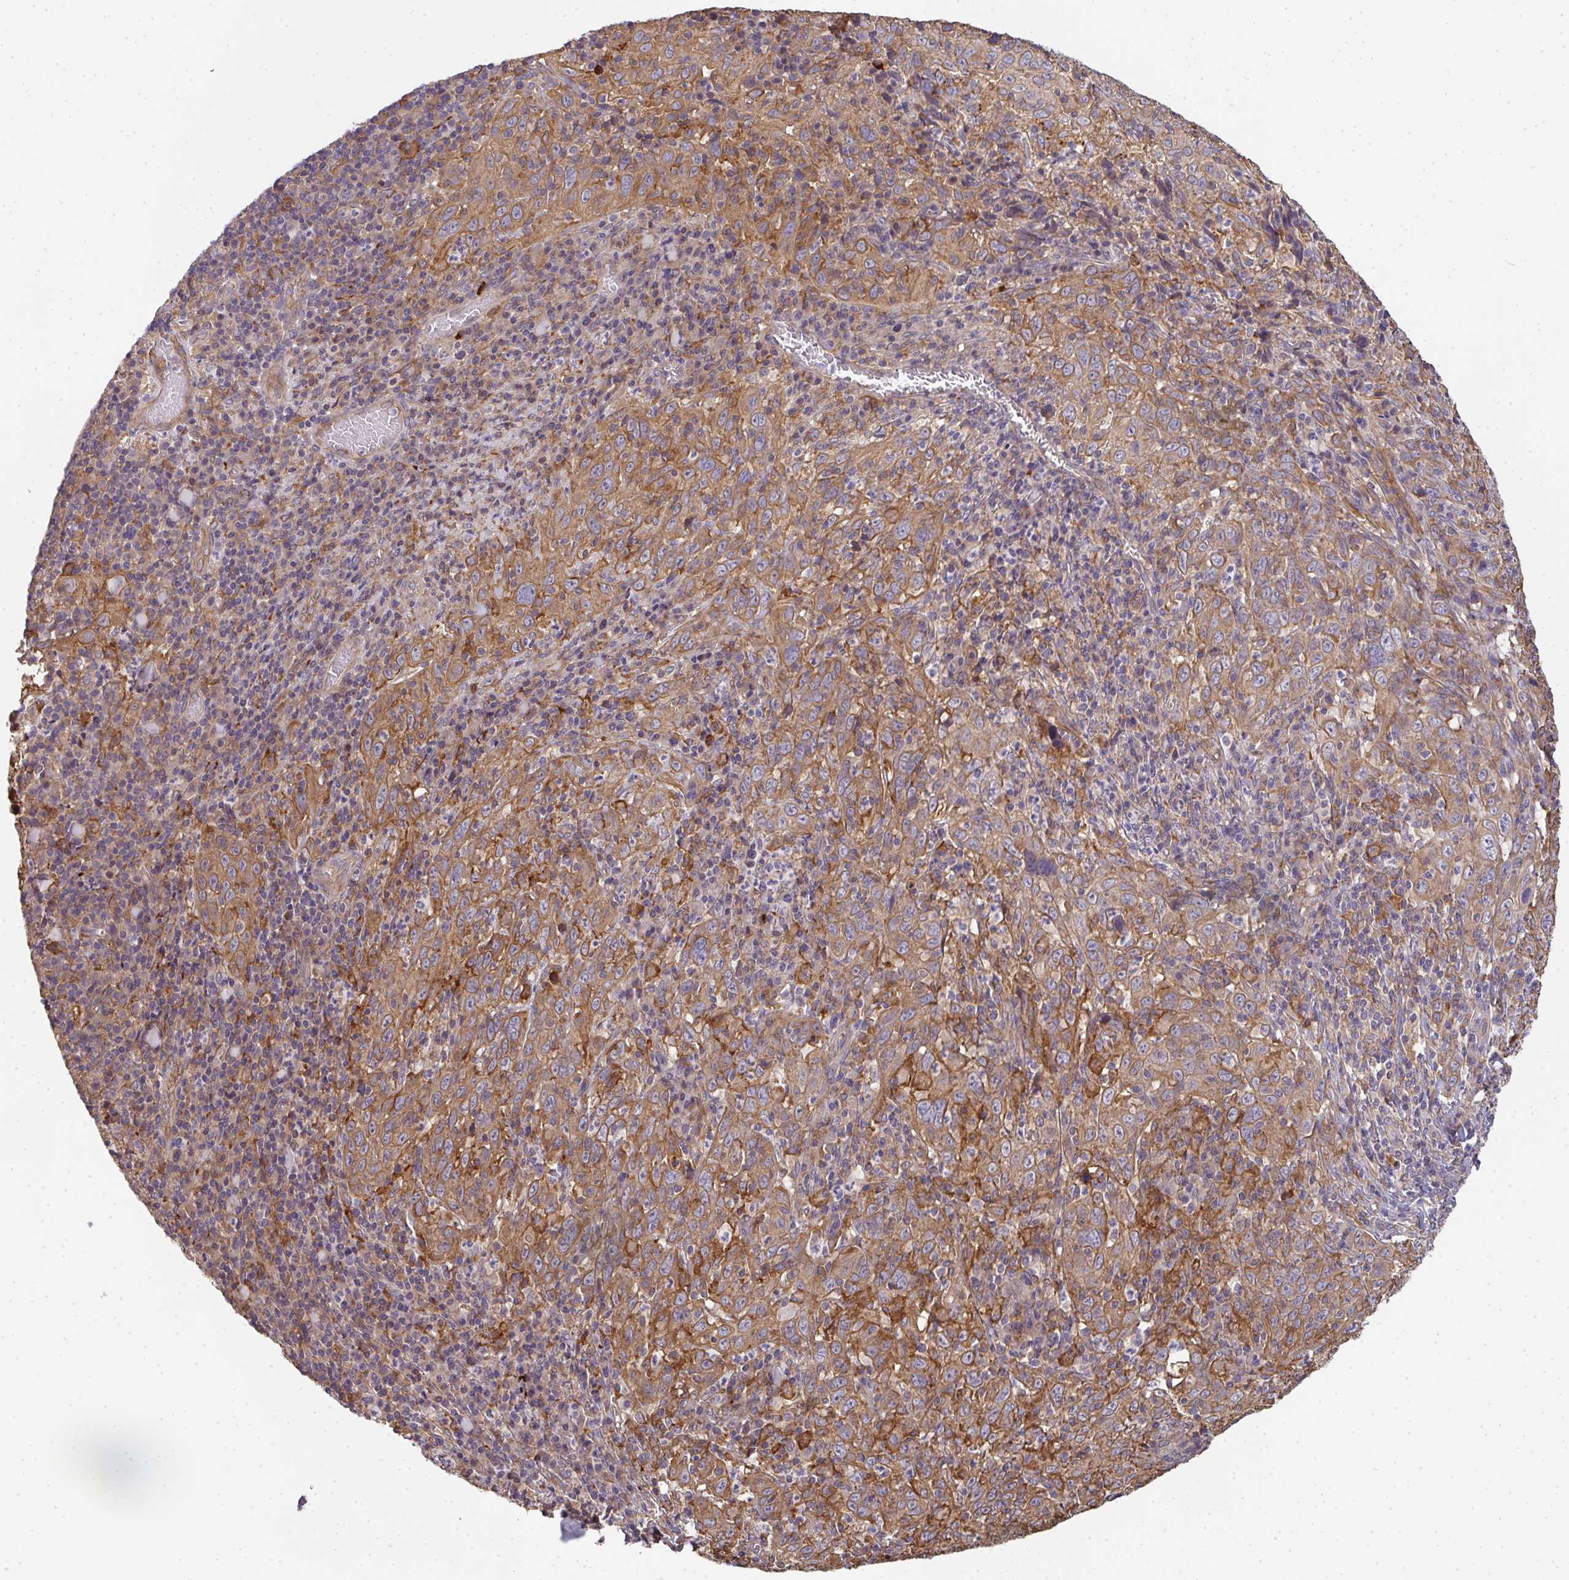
{"staining": {"intensity": "moderate", "quantity": ">75%", "location": "cytoplasmic/membranous"}, "tissue": "cervical cancer", "cell_type": "Tumor cells", "image_type": "cancer", "snomed": [{"axis": "morphology", "description": "Squamous cell carcinoma, NOS"}, {"axis": "topography", "description": "Cervix"}], "caption": "Approximately >75% of tumor cells in cervical cancer show moderate cytoplasmic/membranous protein positivity as visualized by brown immunohistochemical staining.", "gene": "EEF1AKMT1", "patient": {"sex": "female", "age": 46}}